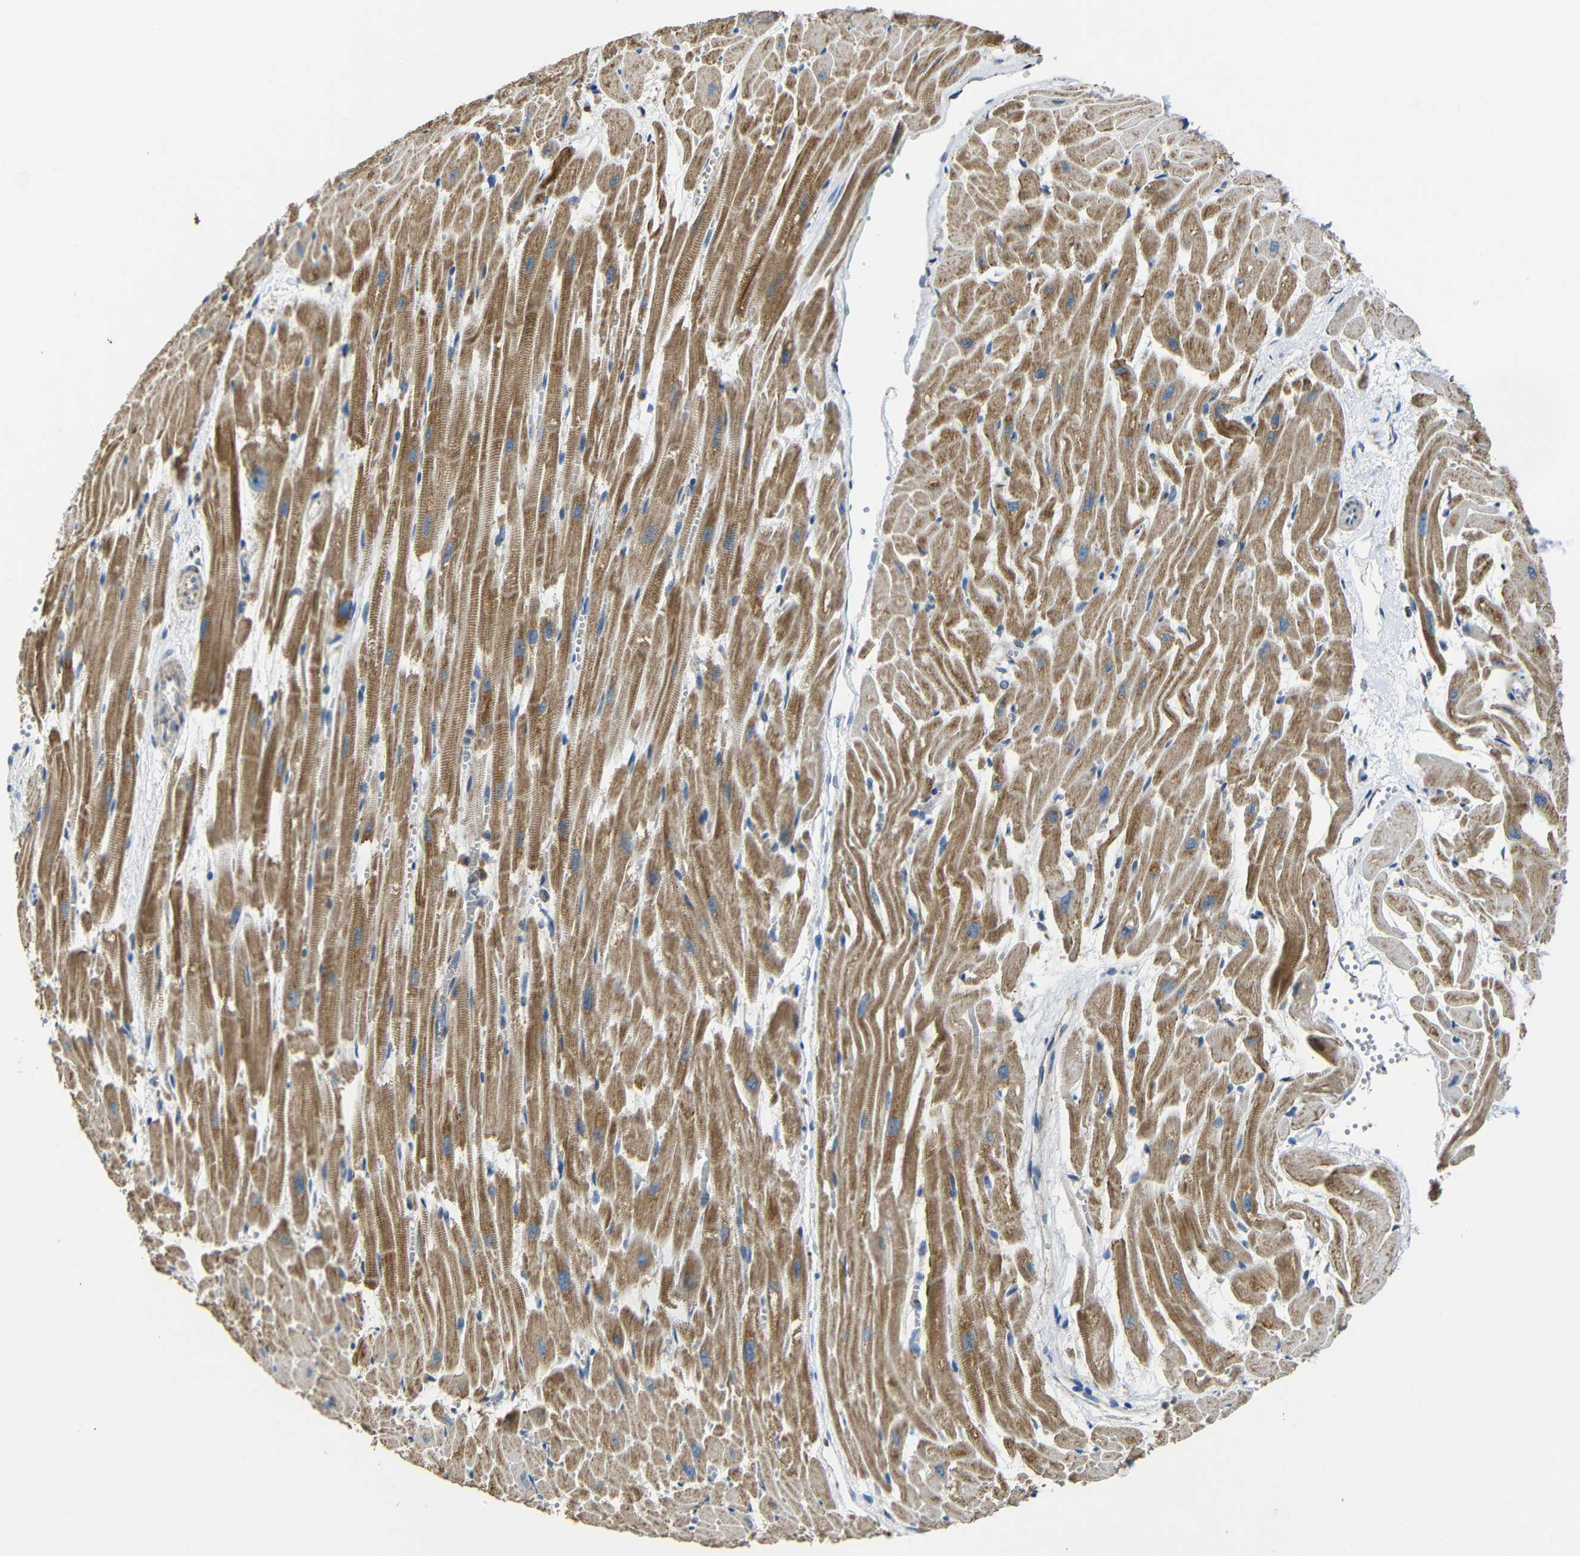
{"staining": {"intensity": "moderate", "quantity": ">75%", "location": "cytoplasmic/membranous"}, "tissue": "heart muscle", "cell_type": "Cardiomyocytes", "image_type": "normal", "snomed": [{"axis": "morphology", "description": "Normal tissue, NOS"}, {"axis": "topography", "description": "Heart"}], "caption": "The immunohistochemical stain shows moderate cytoplasmic/membranous staining in cardiomyocytes of unremarkable heart muscle. (DAB (3,3'-diaminobenzidine) IHC with brightfield microscopy, high magnification).", "gene": "NR3C2", "patient": {"sex": "female", "age": 19}}